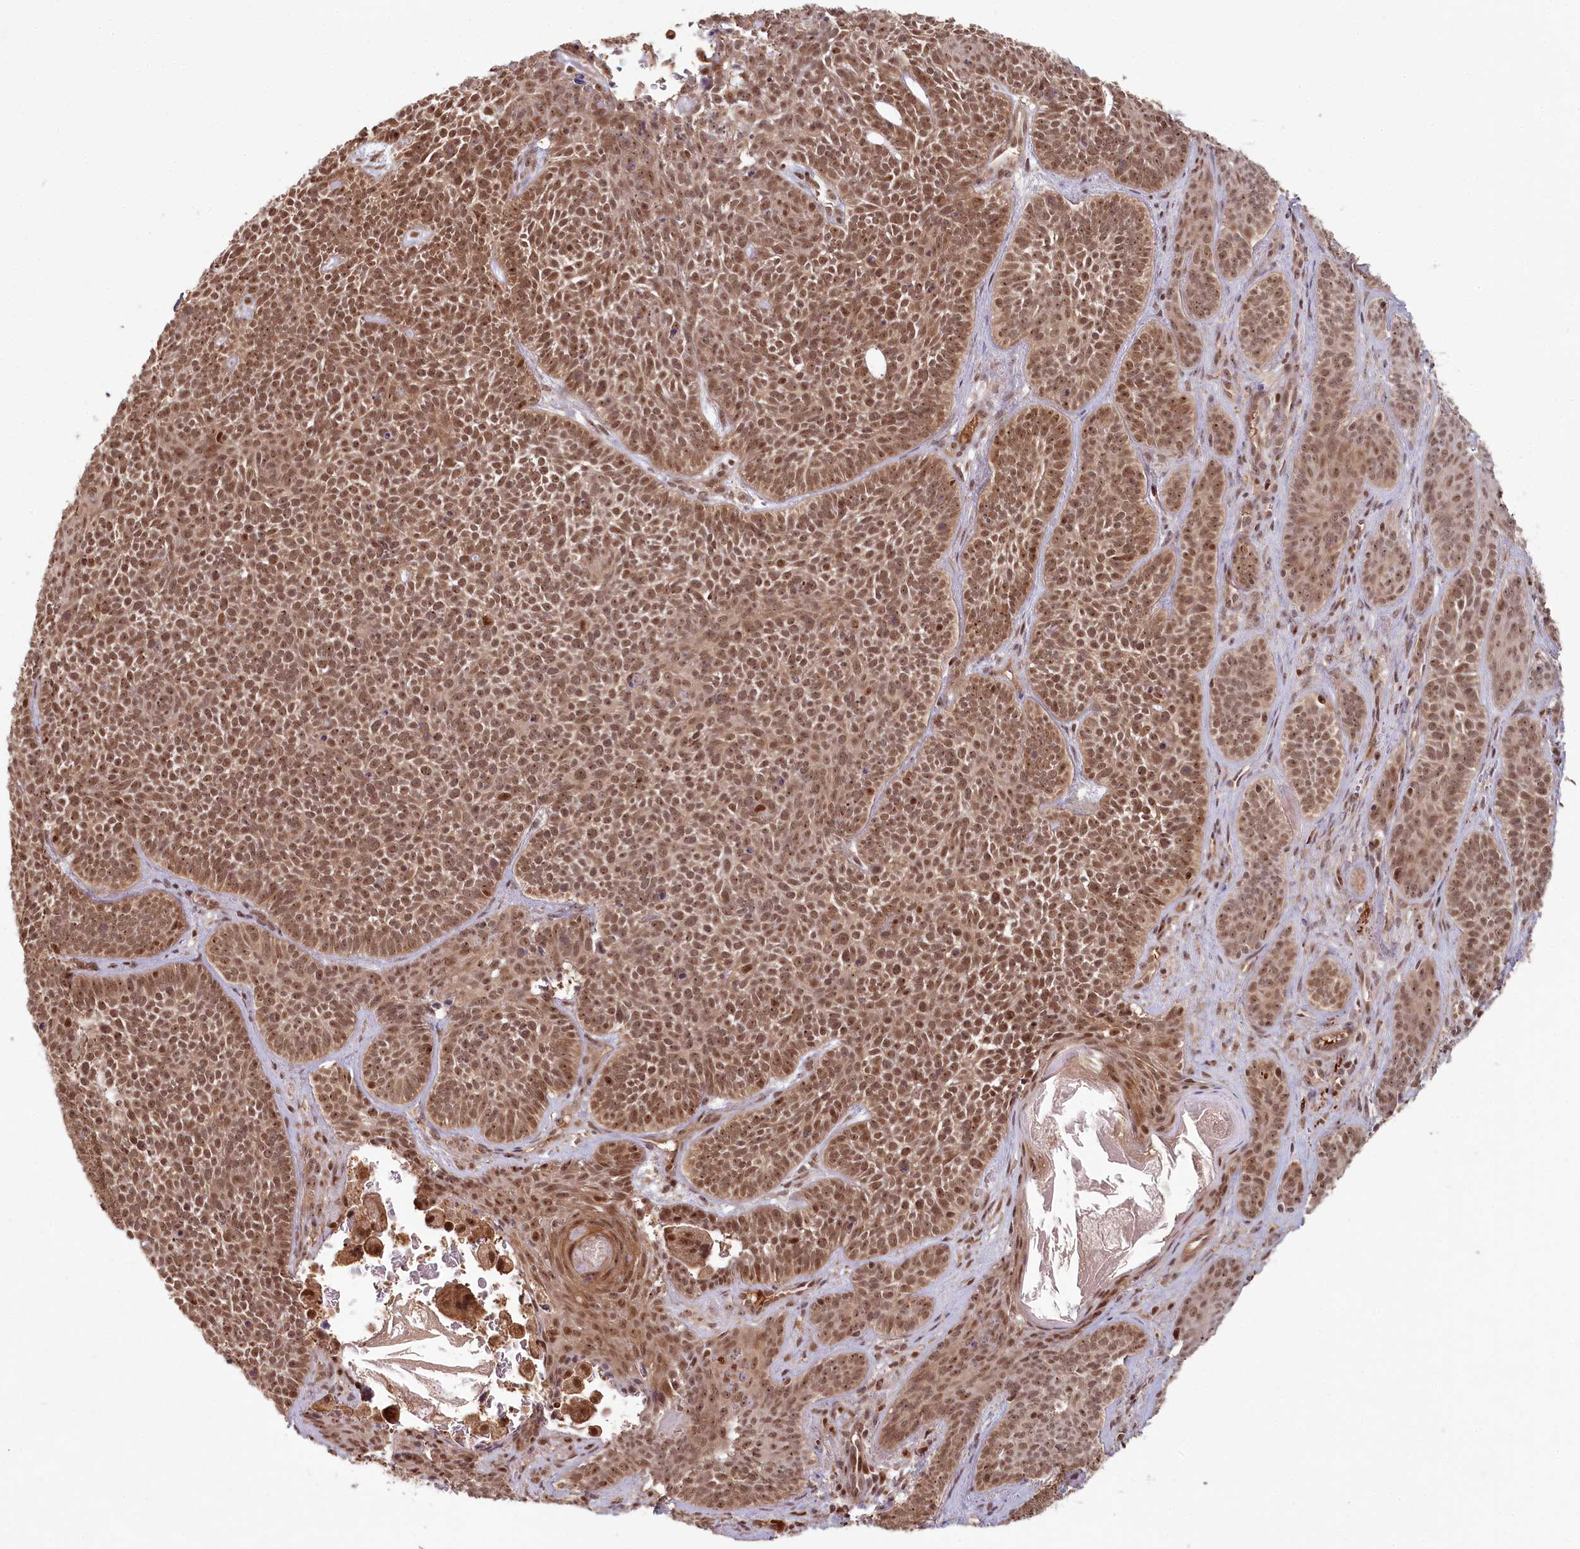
{"staining": {"intensity": "moderate", "quantity": ">75%", "location": "cytoplasmic/membranous,nuclear"}, "tissue": "skin cancer", "cell_type": "Tumor cells", "image_type": "cancer", "snomed": [{"axis": "morphology", "description": "Basal cell carcinoma"}, {"axis": "topography", "description": "Skin"}], "caption": "An image showing moderate cytoplasmic/membranous and nuclear expression in approximately >75% of tumor cells in skin basal cell carcinoma, as visualized by brown immunohistochemical staining.", "gene": "WAPL", "patient": {"sex": "male", "age": 85}}